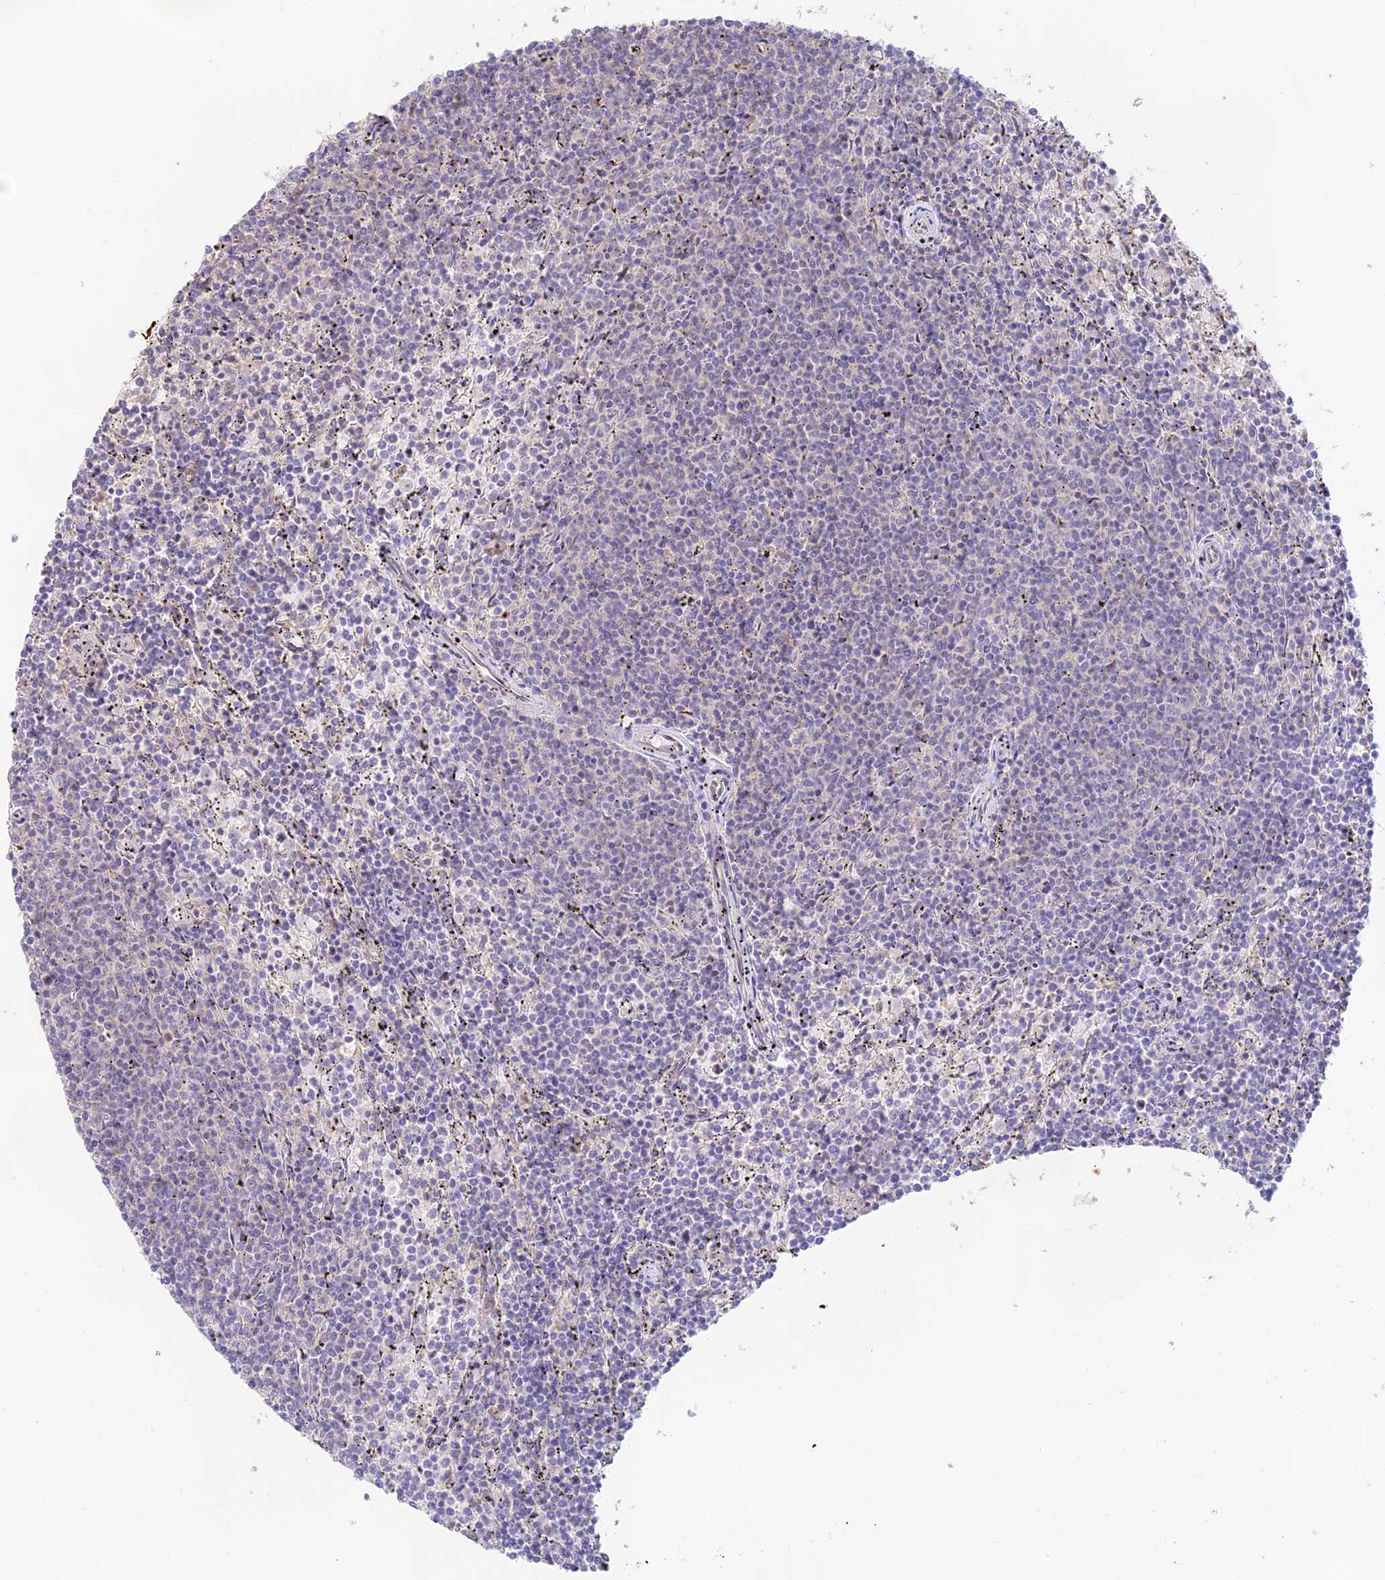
{"staining": {"intensity": "negative", "quantity": "none", "location": "none"}, "tissue": "lymphoma", "cell_type": "Tumor cells", "image_type": "cancer", "snomed": [{"axis": "morphology", "description": "Malignant lymphoma, non-Hodgkin's type, Low grade"}, {"axis": "topography", "description": "Spleen"}], "caption": "This is an IHC image of lymphoma. There is no positivity in tumor cells.", "gene": "CAMSAP3", "patient": {"sex": "female", "age": 50}}